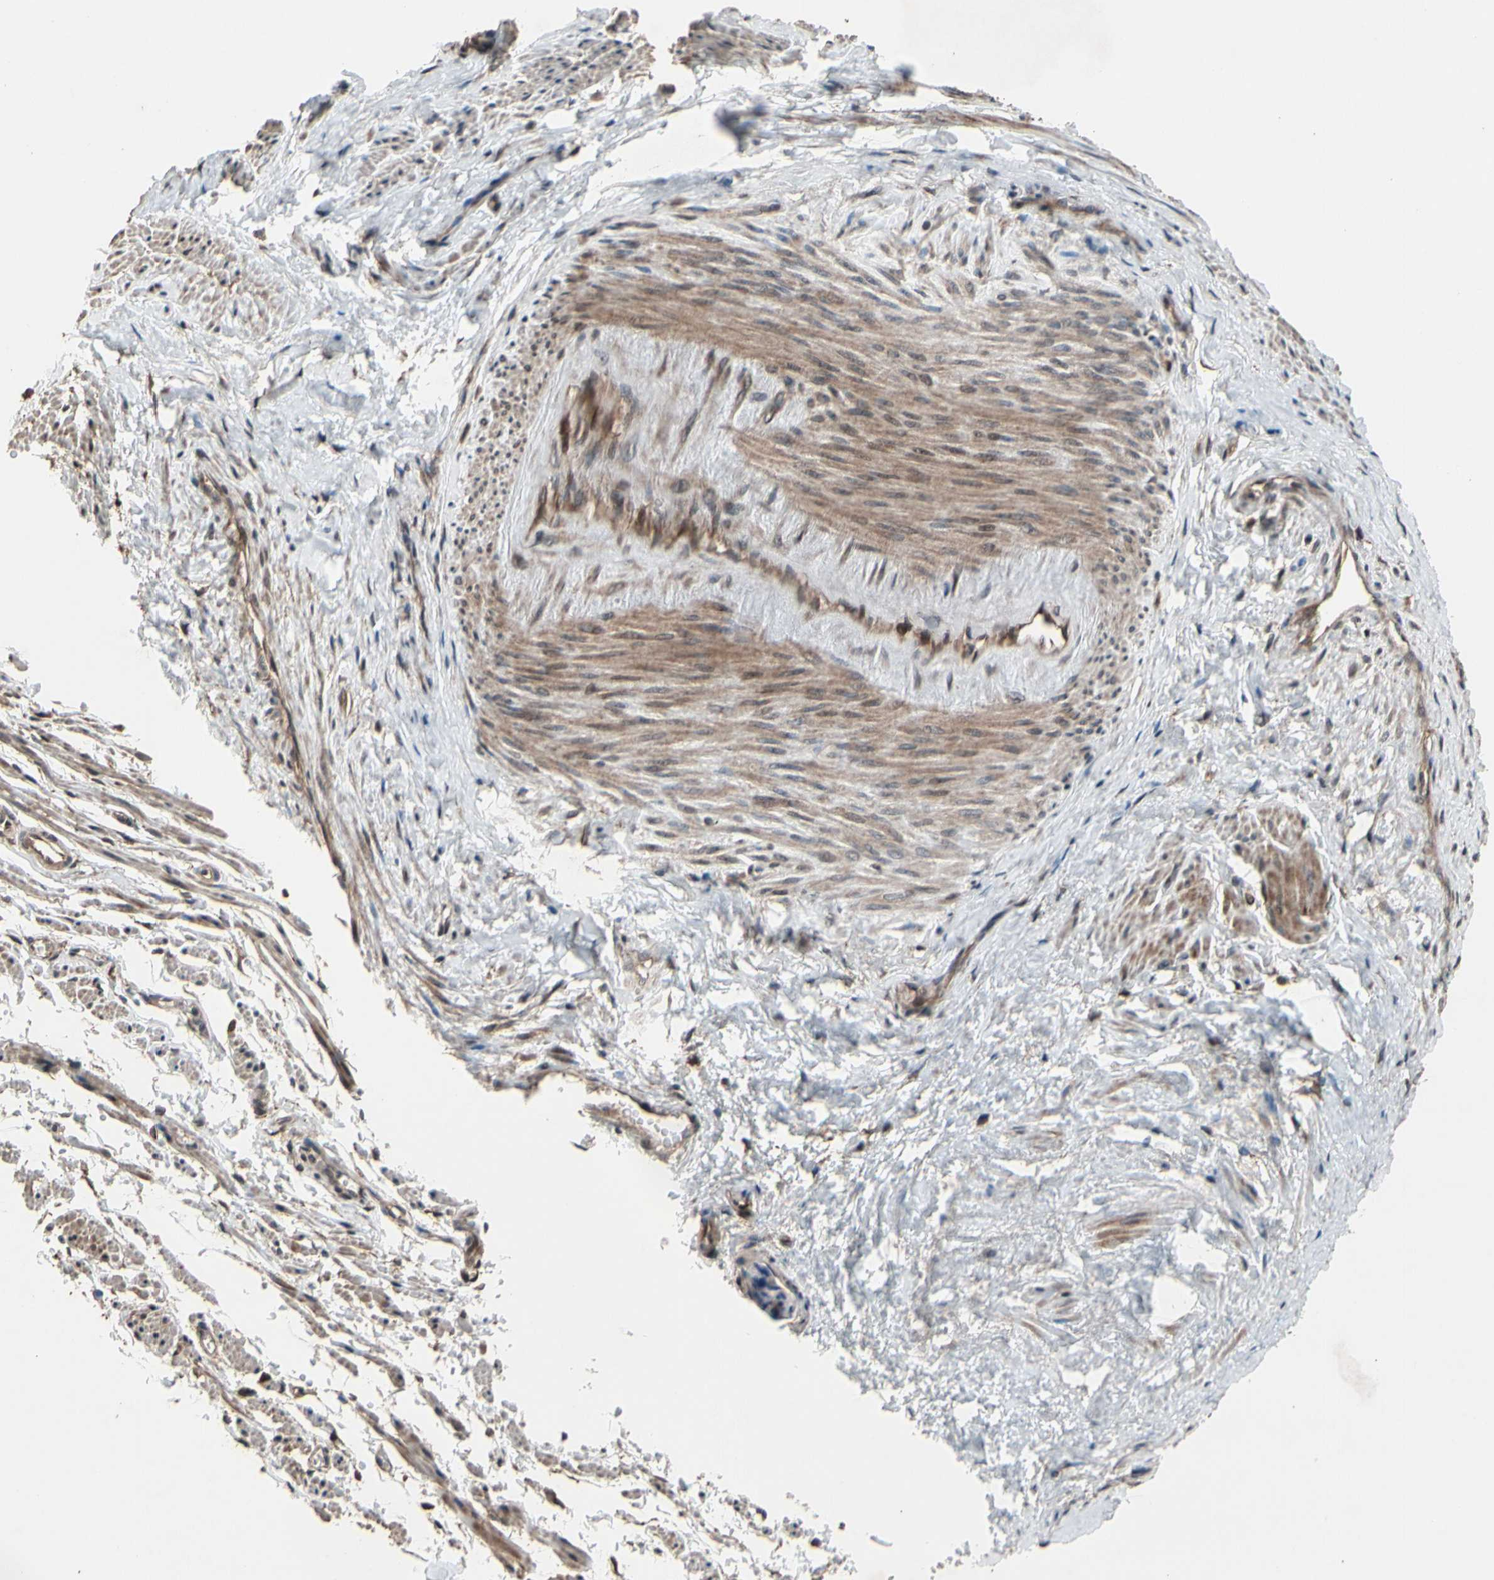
{"staining": {"intensity": "weak", "quantity": "25%-75%", "location": "cytoplasmic/membranous,nuclear"}, "tissue": "vagina", "cell_type": "Squamous epithelial cells", "image_type": "normal", "snomed": [{"axis": "morphology", "description": "Normal tissue, NOS"}, {"axis": "topography", "description": "Soft tissue"}, {"axis": "topography", "description": "Vagina"}], "caption": "Protein positivity by immunohistochemistry (IHC) shows weak cytoplasmic/membranous,nuclear expression in approximately 25%-75% of squamous epithelial cells in unremarkable vagina. The protein is shown in brown color, while the nuclei are stained blue.", "gene": "CSF1R", "patient": {"sex": "female", "age": 61}}